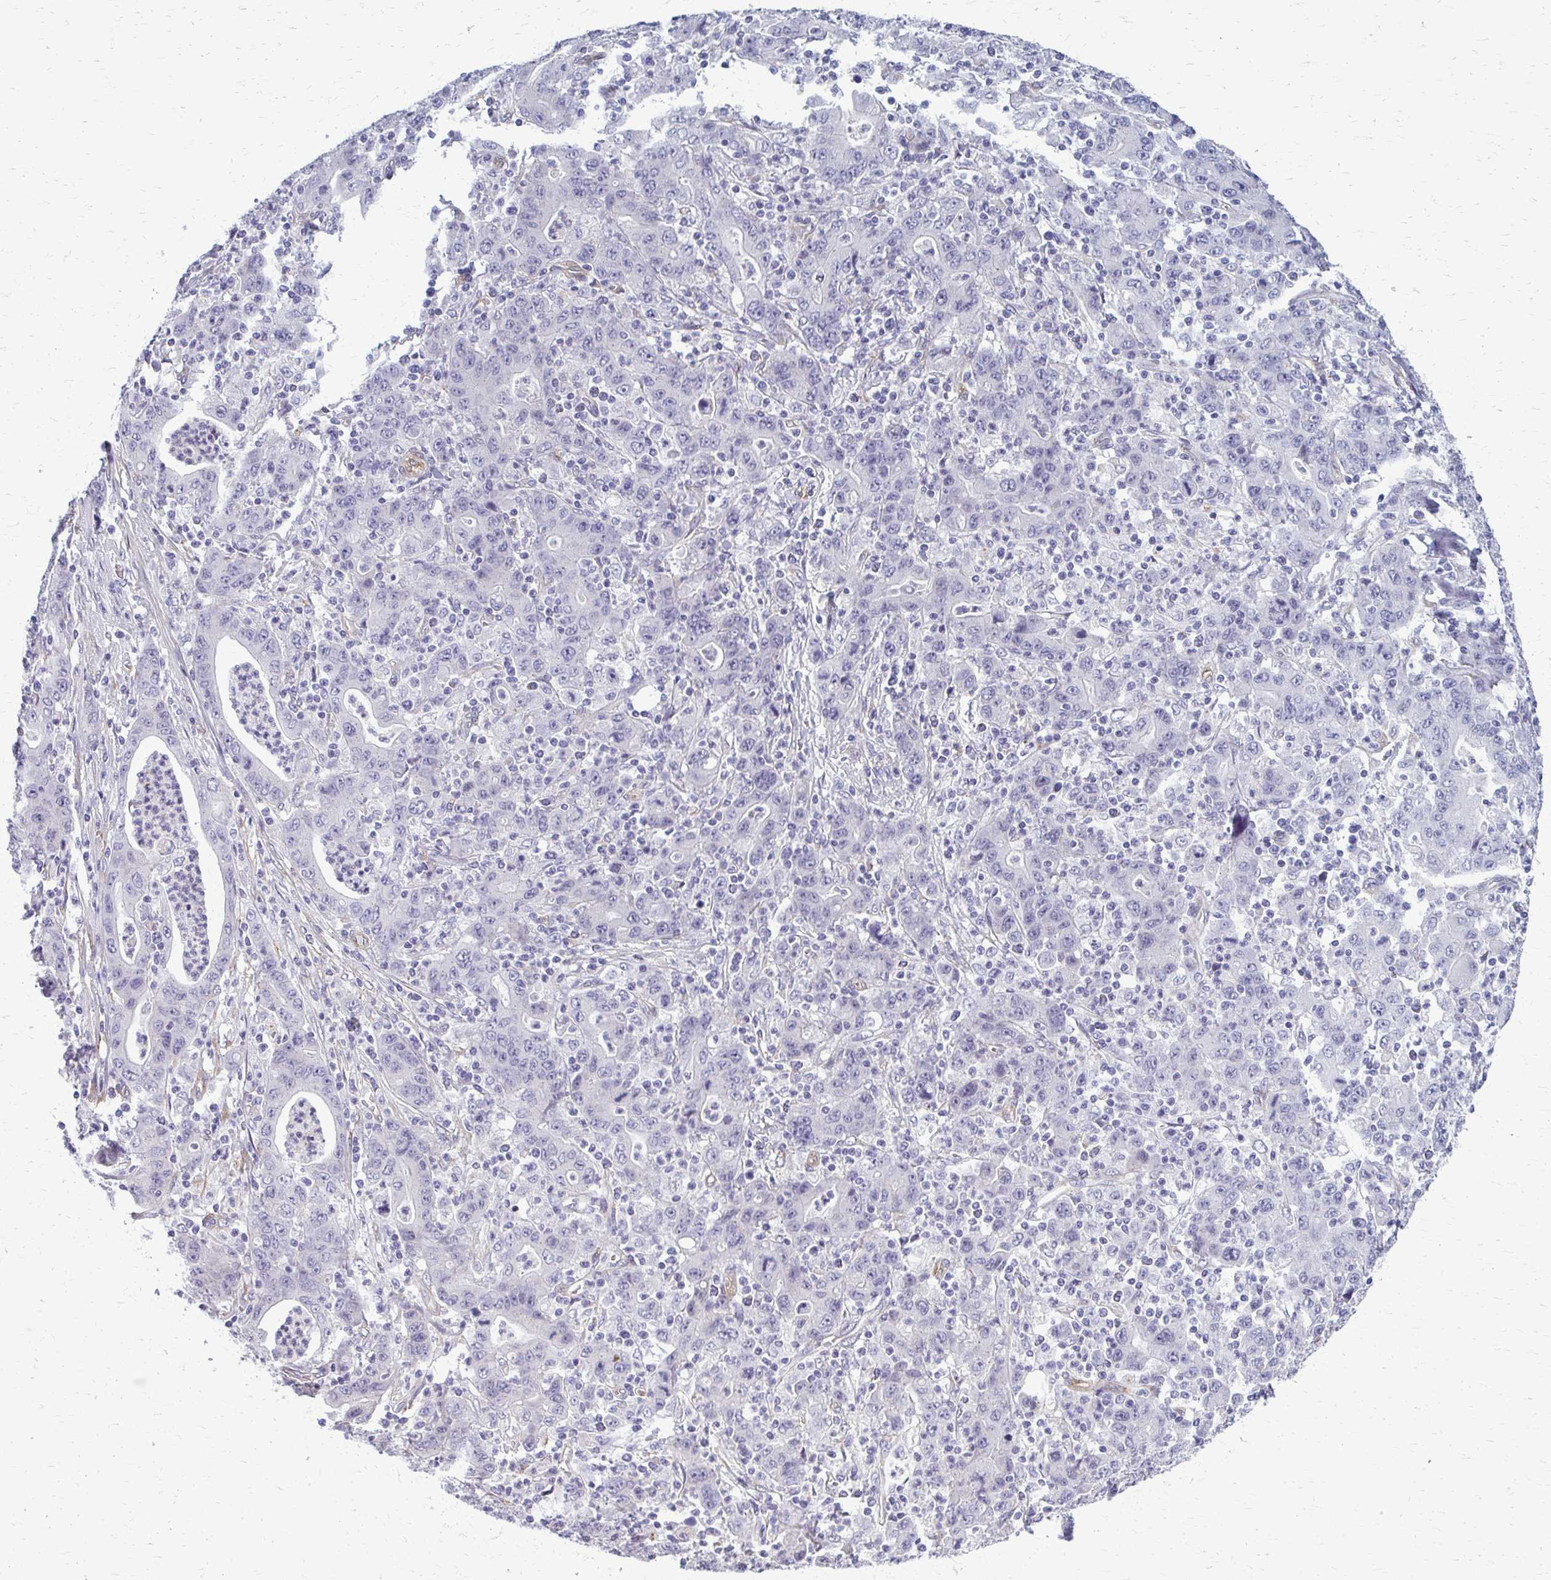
{"staining": {"intensity": "negative", "quantity": "none", "location": "none"}, "tissue": "stomach cancer", "cell_type": "Tumor cells", "image_type": "cancer", "snomed": [{"axis": "morphology", "description": "Adenocarcinoma, NOS"}, {"axis": "topography", "description": "Stomach, upper"}], "caption": "High power microscopy image of an immunohistochemistry (IHC) photomicrograph of stomach cancer, revealing no significant positivity in tumor cells. (DAB immunohistochemistry (IHC) visualized using brightfield microscopy, high magnification).", "gene": "DEPP1", "patient": {"sex": "male", "age": 69}}